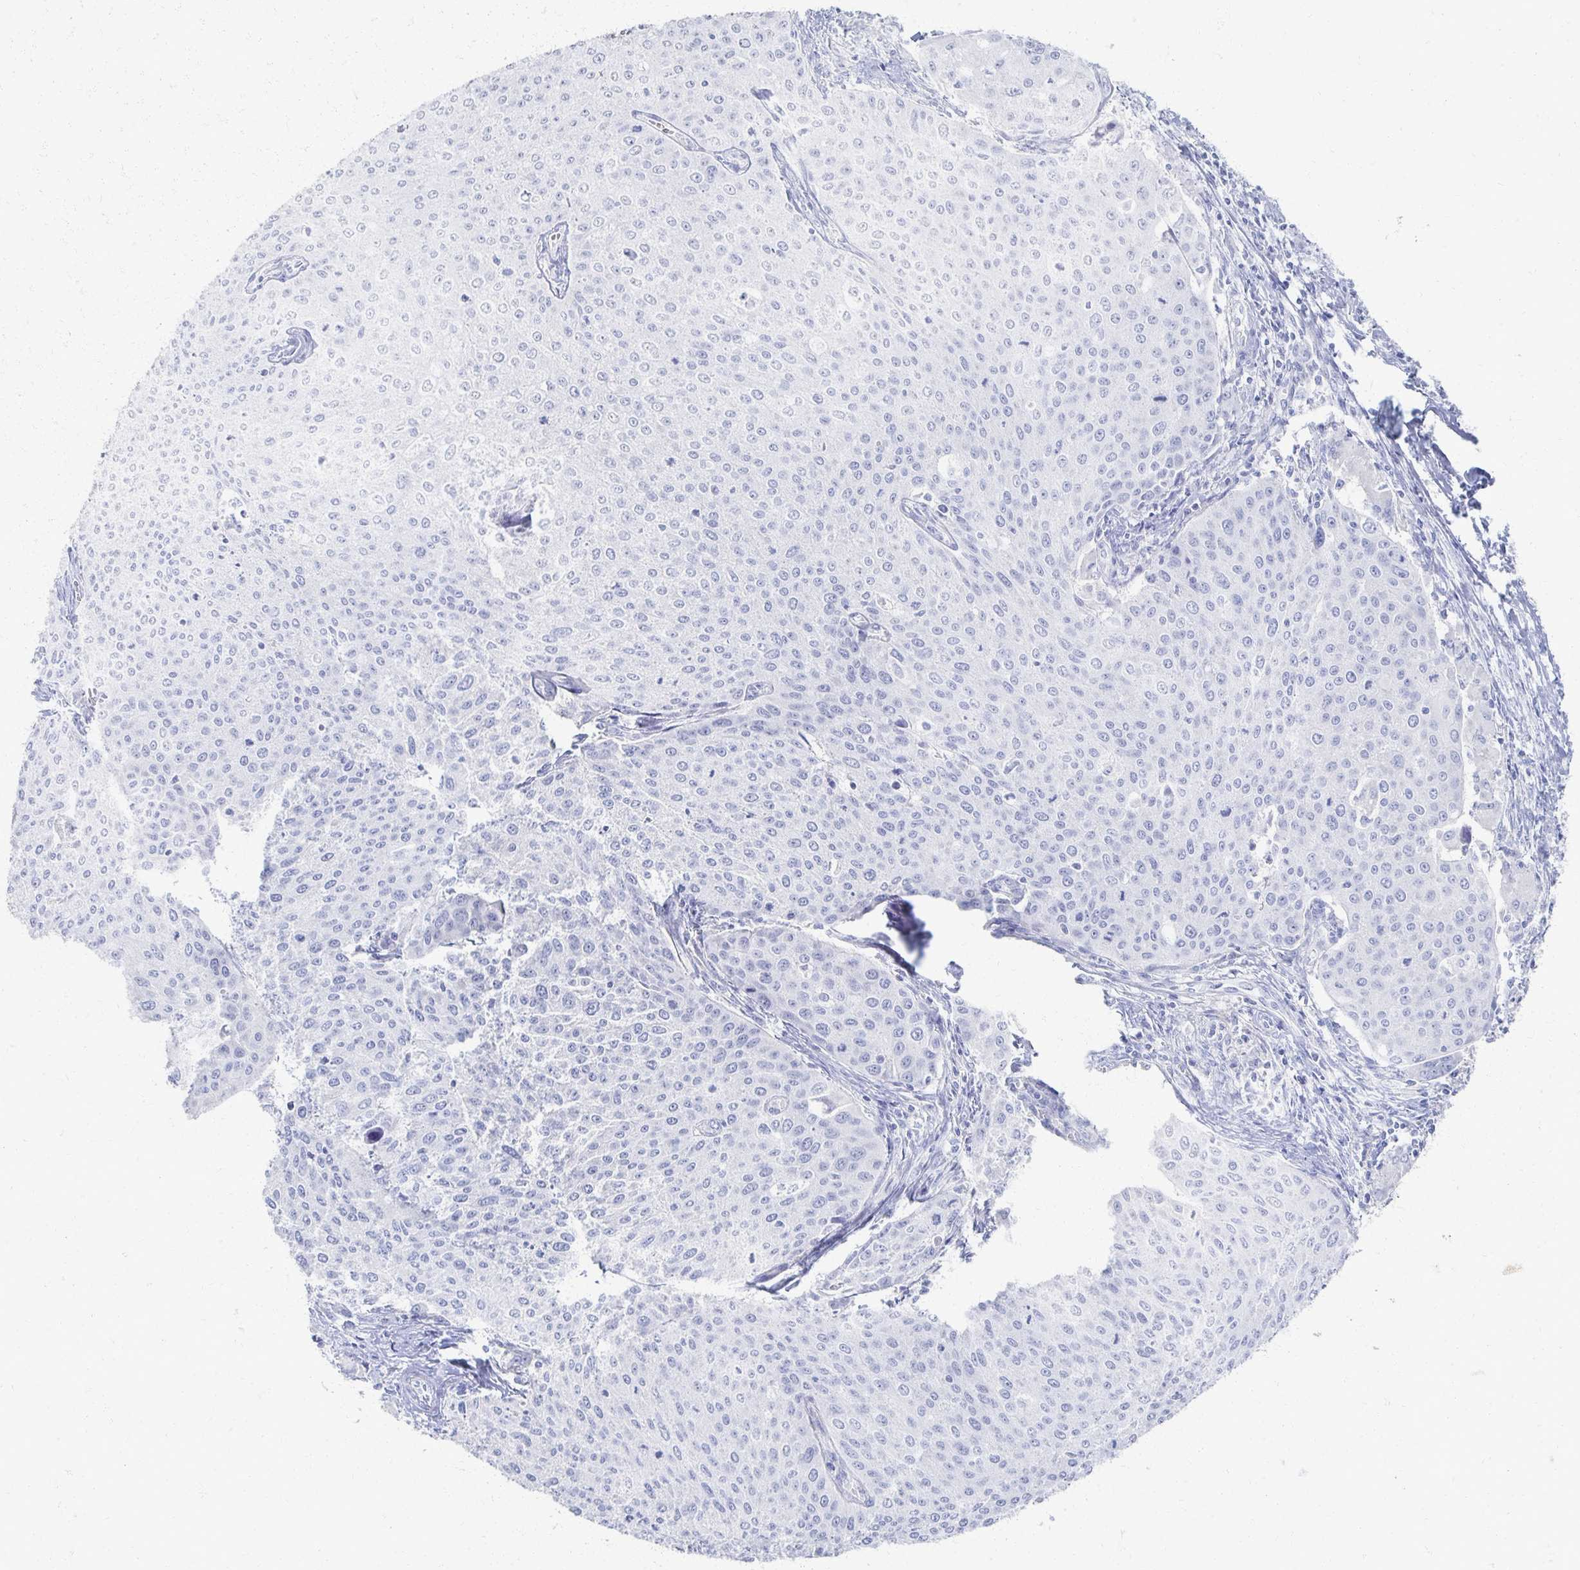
{"staining": {"intensity": "negative", "quantity": "none", "location": "none"}, "tissue": "cervical cancer", "cell_type": "Tumor cells", "image_type": "cancer", "snomed": [{"axis": "morphology", "description": "Squamous cell carcinoma, NOS"}, {"axis": "topography", "description": "Cervix"}], "caption": "Tumor cells show no significant positivity in cervical squamous cell carcinoma.", "gene": "PRR20A", "patient": {"sex": "female", "age": 38}}